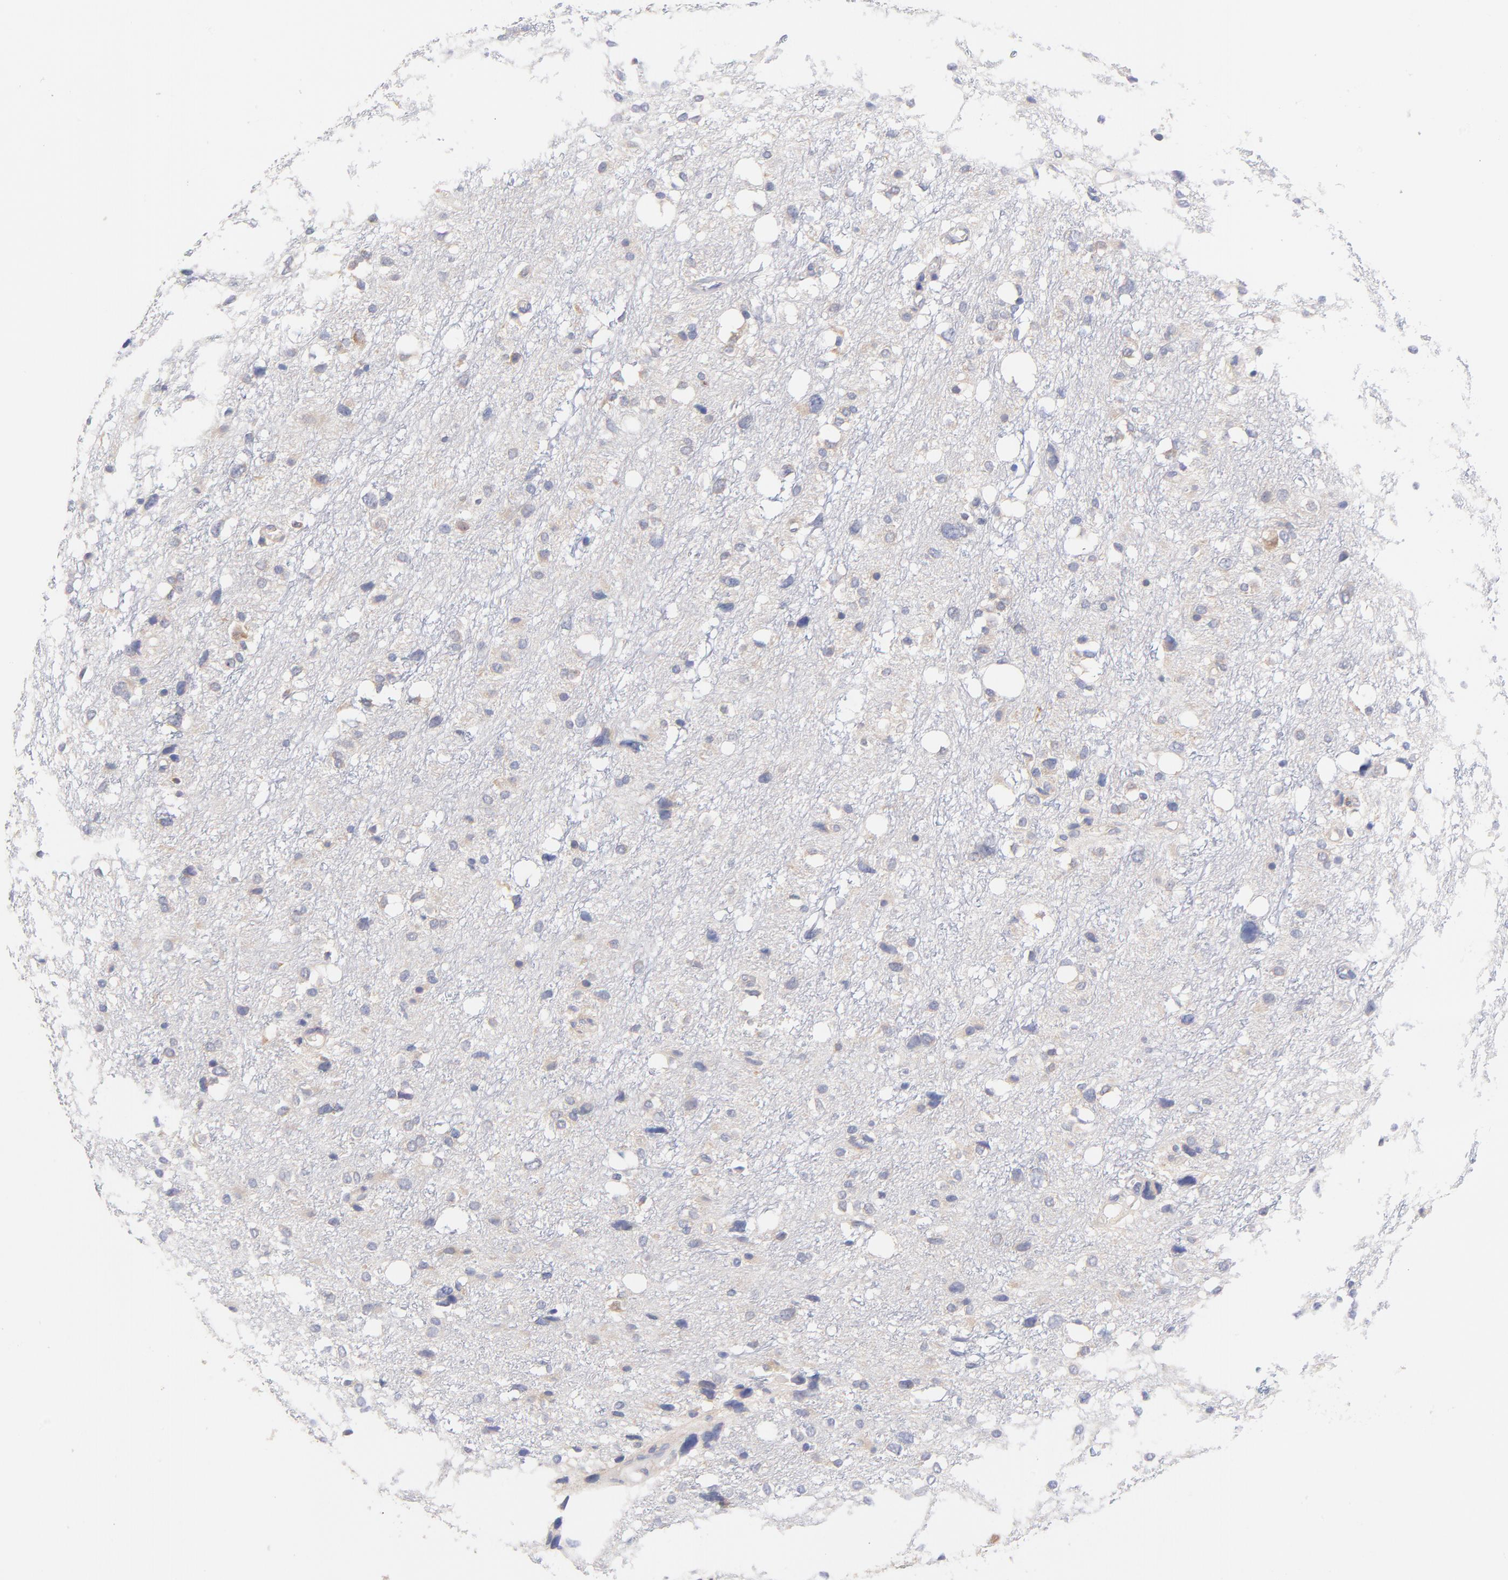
{"staining": {"intensity": "negative", "quantity": "none", "location": "none"}, "tissue": "glioma", "cell_type": "Tumor cells", "image_type": "cancer", "snomed": [{"axis": "morphology", "description": "Glioma, malignant, High grade"}, {"axis": "topography", "description": "Brain"}], "caption": "IHC photomicrograph of human high-grade glioma (malignant) stained for a protein (brown), which shows no expression in tumor cells.", "gene": "TNFRSF13C", "patient": {"sex": "female", "age": 59}}